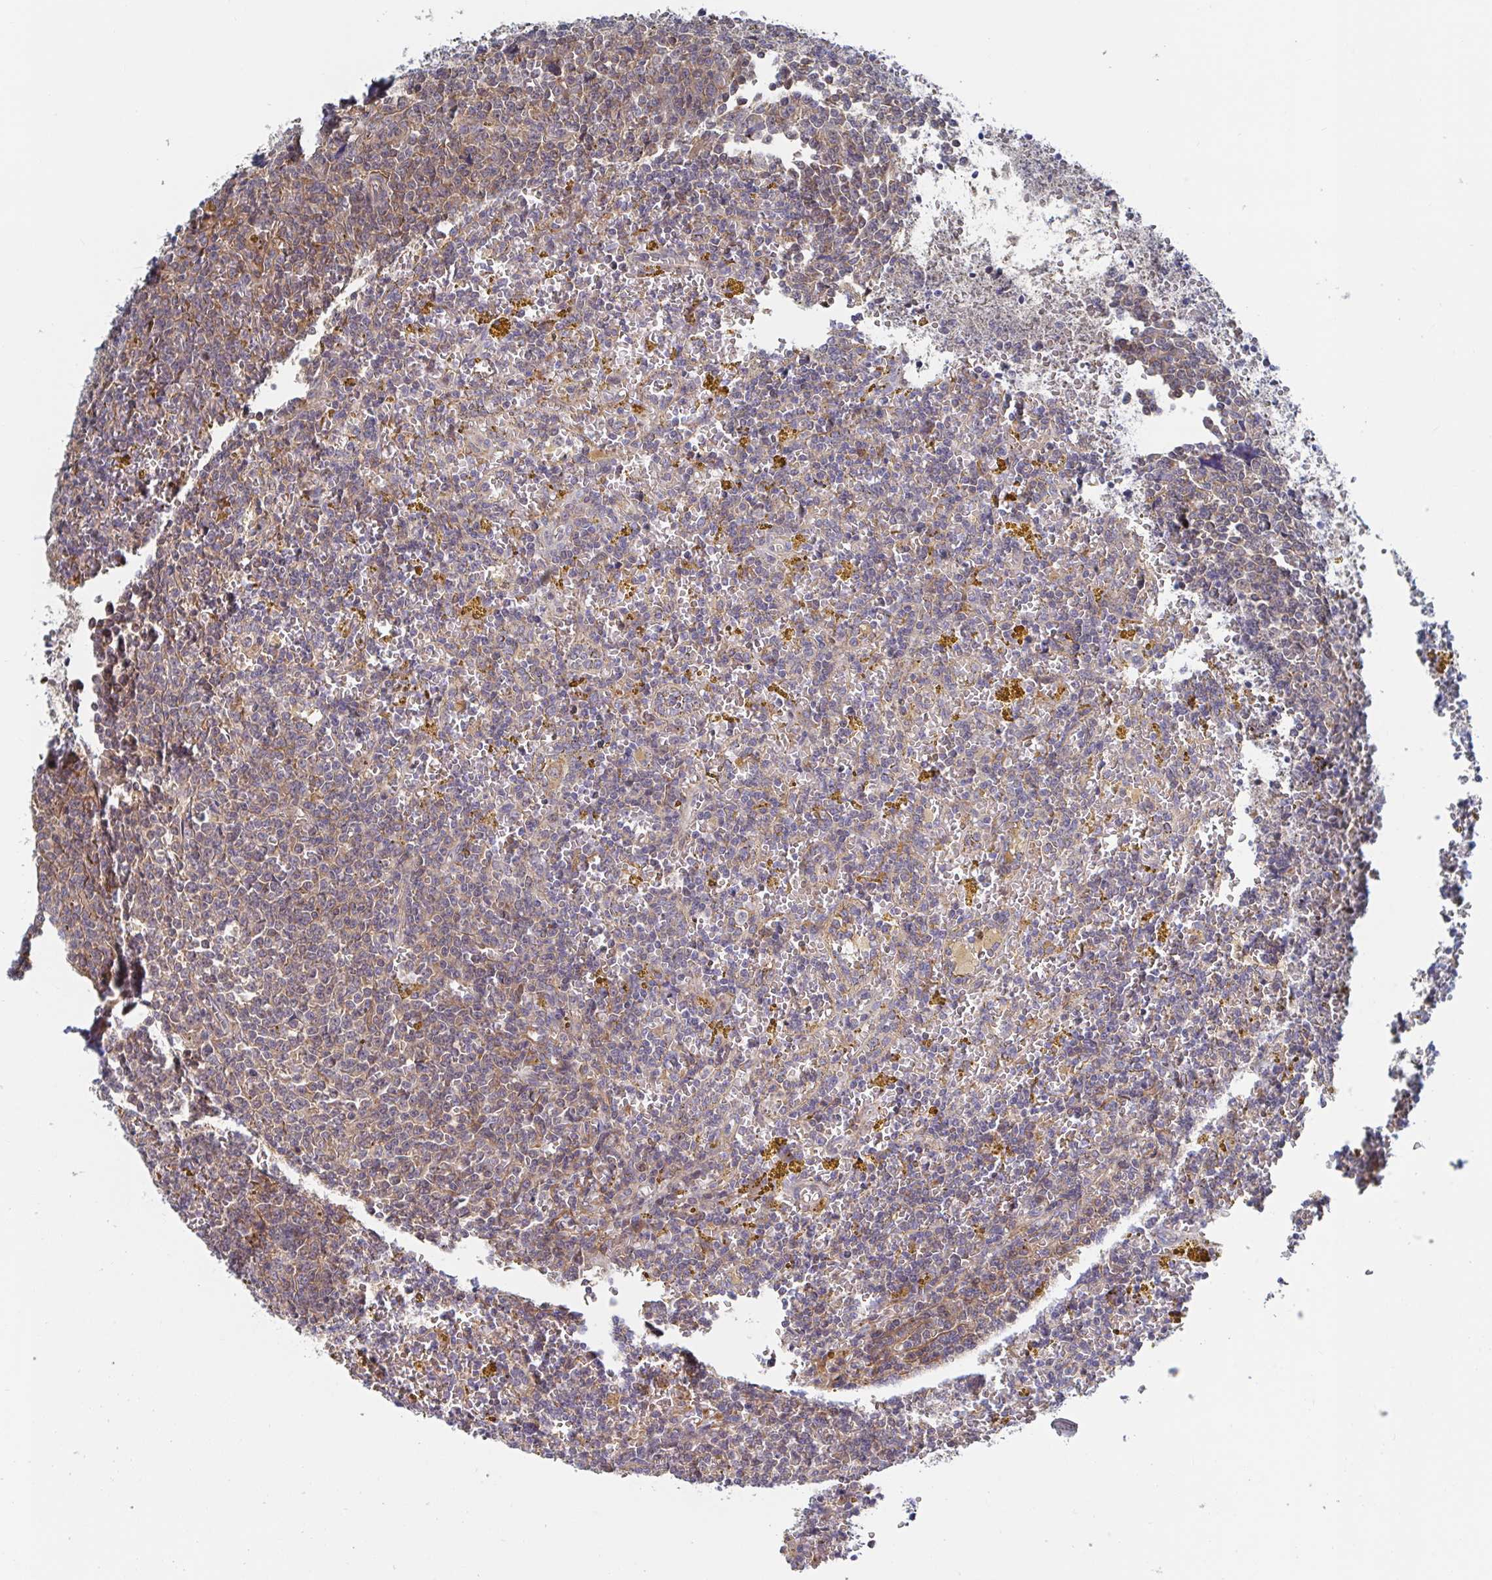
{"staining": {"intensity": "negative", "quantity": "none", "location": "none"}, "tissue": "lymphoma", "cell_type": "Tumor cells", "image_type": "cancer", "snomed": [{"axis": "morphology", "description": "Malignant lymphoma, non-Hodgkin's type, Low grade"}, {"axis": "topography", "description": "Spleen"}, {"axis": "topography", "description": "Lymph node"}], "caption": "A high-resolution histopathology image shows IHC staining of lymphoma, which shows no significant positivity in tumor cells. Nuclei are stained in blue.", "gene": "DHRS12", "patient": {"sex": "female", "age": 66}}